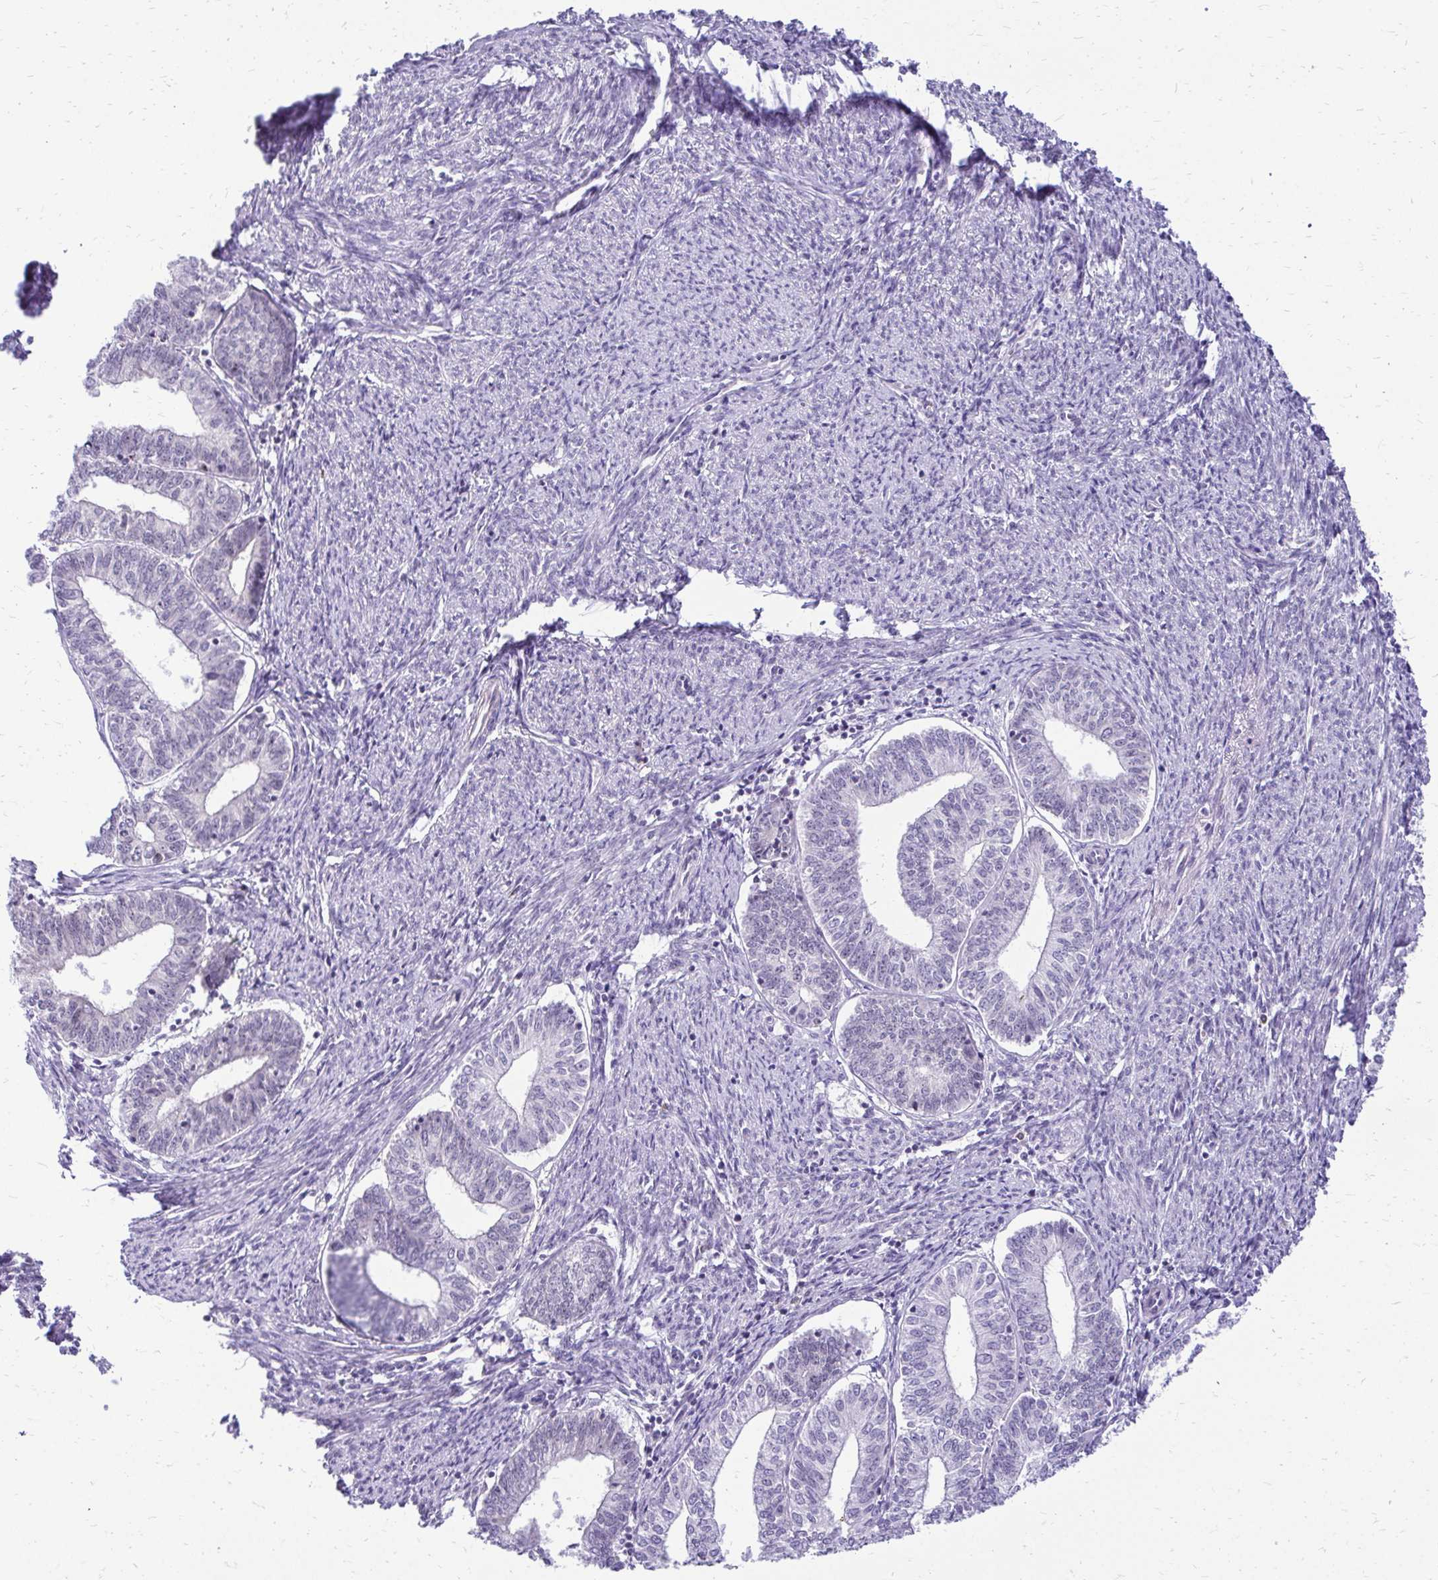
{"staining": {"intensity": "negative", "quantity": "none", "location": "none"}, "tissue": "endometrial cancer", "cell_type": "Tumor cells", "image_type": "cancer", "snomed": [{"axis": "morphology", "description": "Adenocarcinoma, NOS"}, {"axis": "topography", "description": "Endometrium"}], "caption": "This image is of endometrial cancer stained with immunohistochemistry (IHC) to label a protein in brown with the nuclei are counter-stained blue. There is no expression in tumor cells.", "gene": "NIFK", "patient": {"sex": "female", "age": 61}}